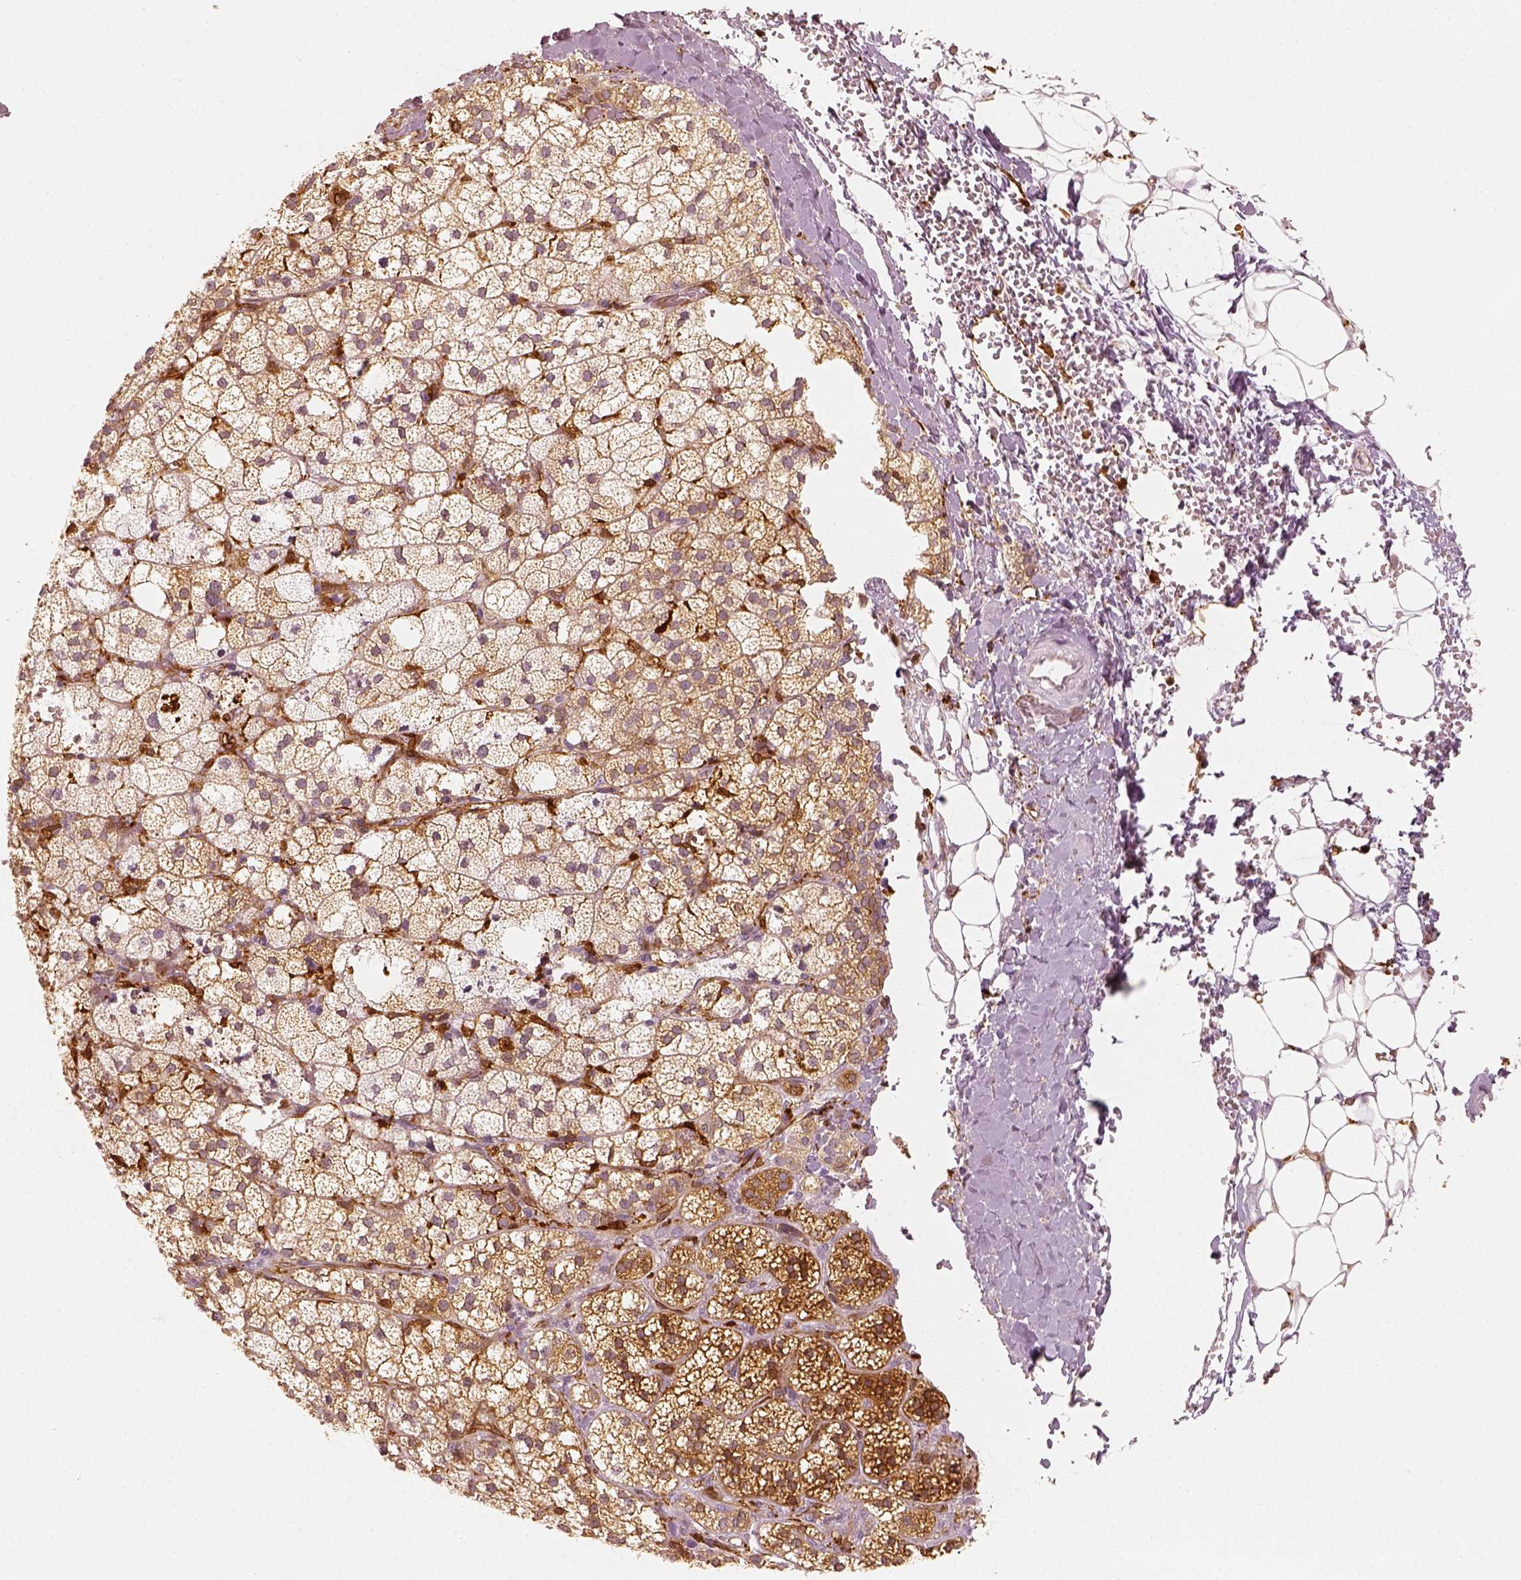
{"staining": {"intensity": "moderate", "quantity": "25%-75%", "location": "cytoplasmic/membranous"}, "tissue": "adrenal gland", "cell_type": "Glandular cells", "image_type": "normal", "snomed": [{"axis": "morphology", "description": "Normal tissue, NOS"}, {"axis": "topography", "description": "Adrenal gland"}], "caption": "Immunohistochemical staining of benign human adrenal gland demonstrates medium levels of moderate cytoplasmic/membranous positivity in about 25%-75% of glandular cells.", "gene": "FSCN1", "patient": {"sex": "male", "age": 53}}